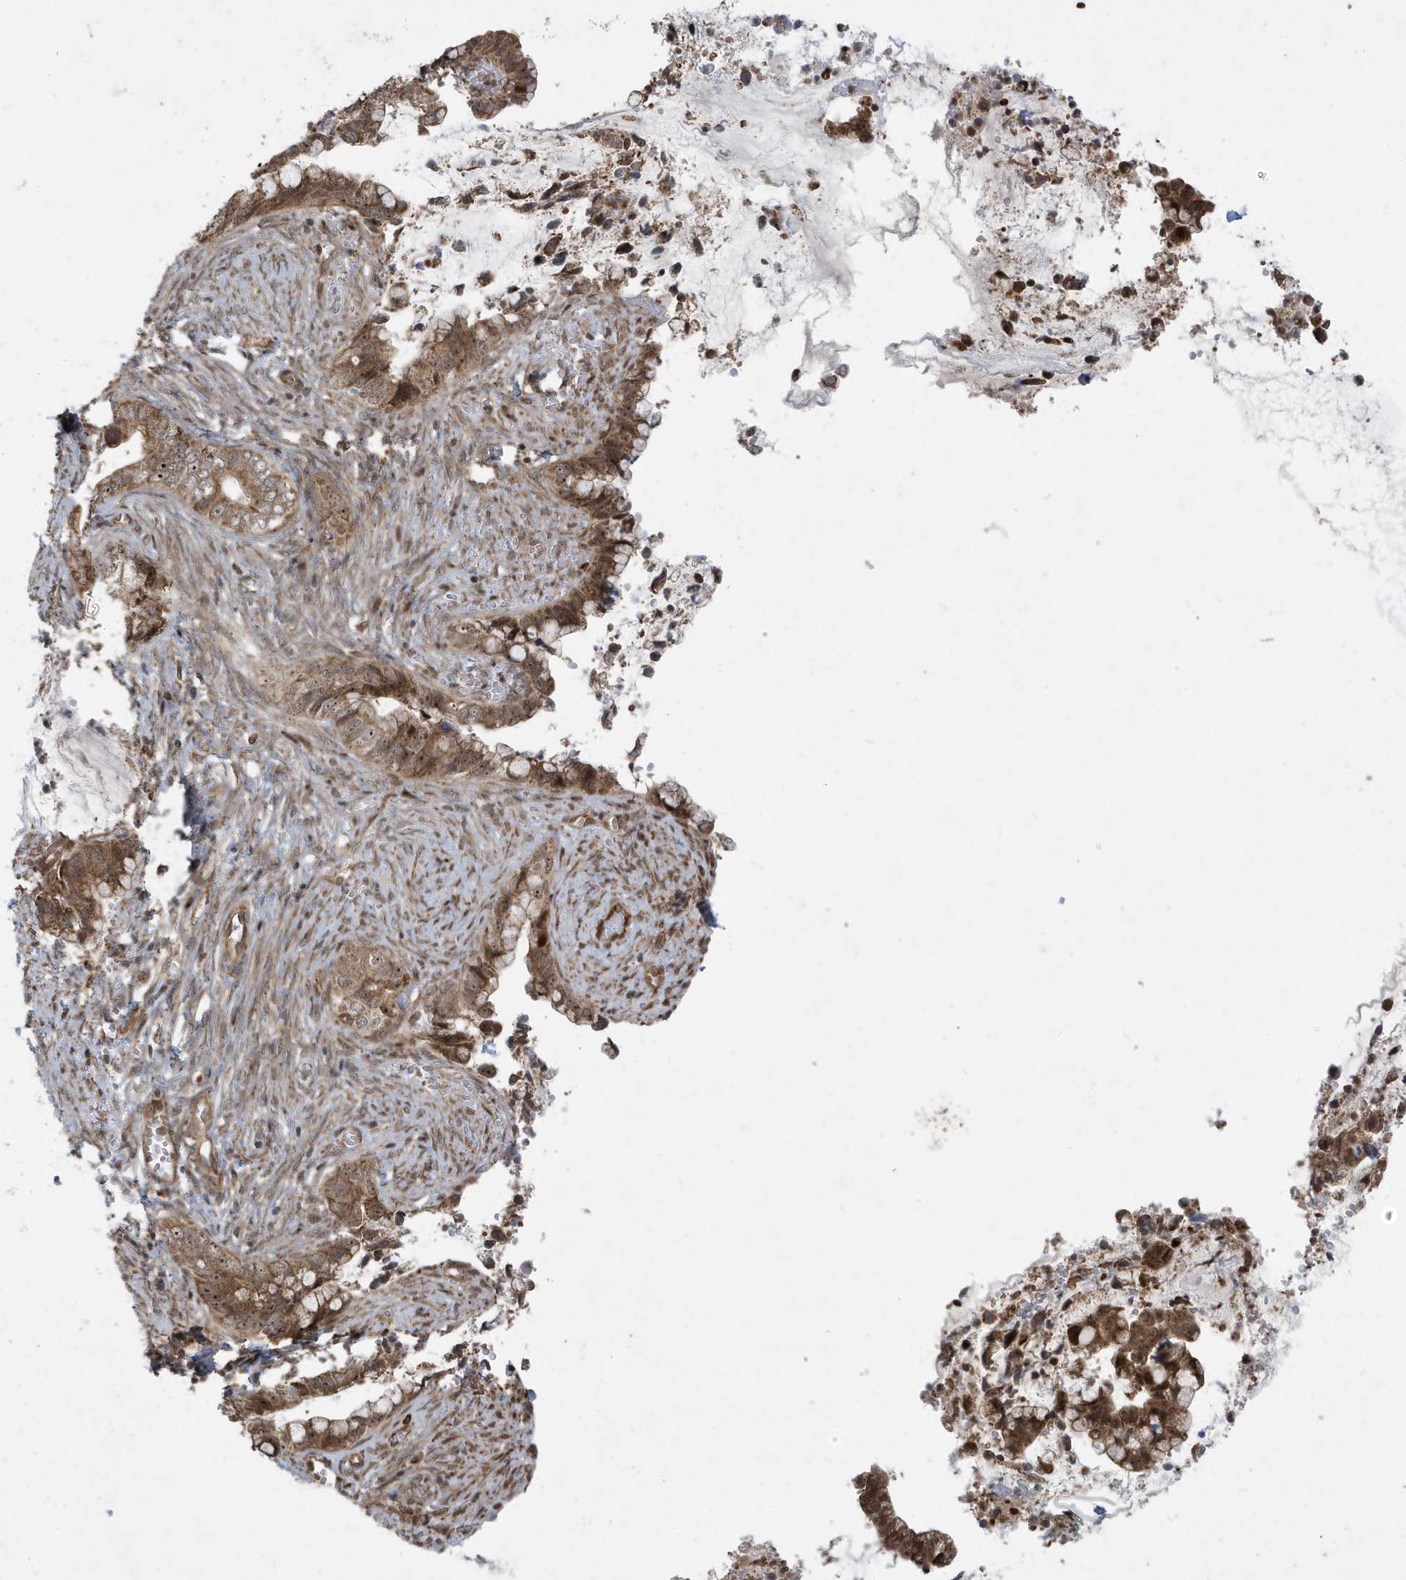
{"staining": {"intensity": "moderate", "quantity": ">75%", "location": "cytoplasmic/membranous"}, "tissue": "cervical cancer", "cell_type": "Tumor cells", "image_type": "cancer", "snomed": [{"axis": "morphology", "description": "Adenocarcinoma, NOS"}, {"axis": "topography", "description": "Cervix"}], "caption": "Adenocarcinoma (cervical) stained with DAB IHC exhibits medium levels of moderate cytoplasmic/membranous staining in approximately >75% of tumor cells.", "gene": "FAM9B", "patient": {"sex": "female", "age": 44}}